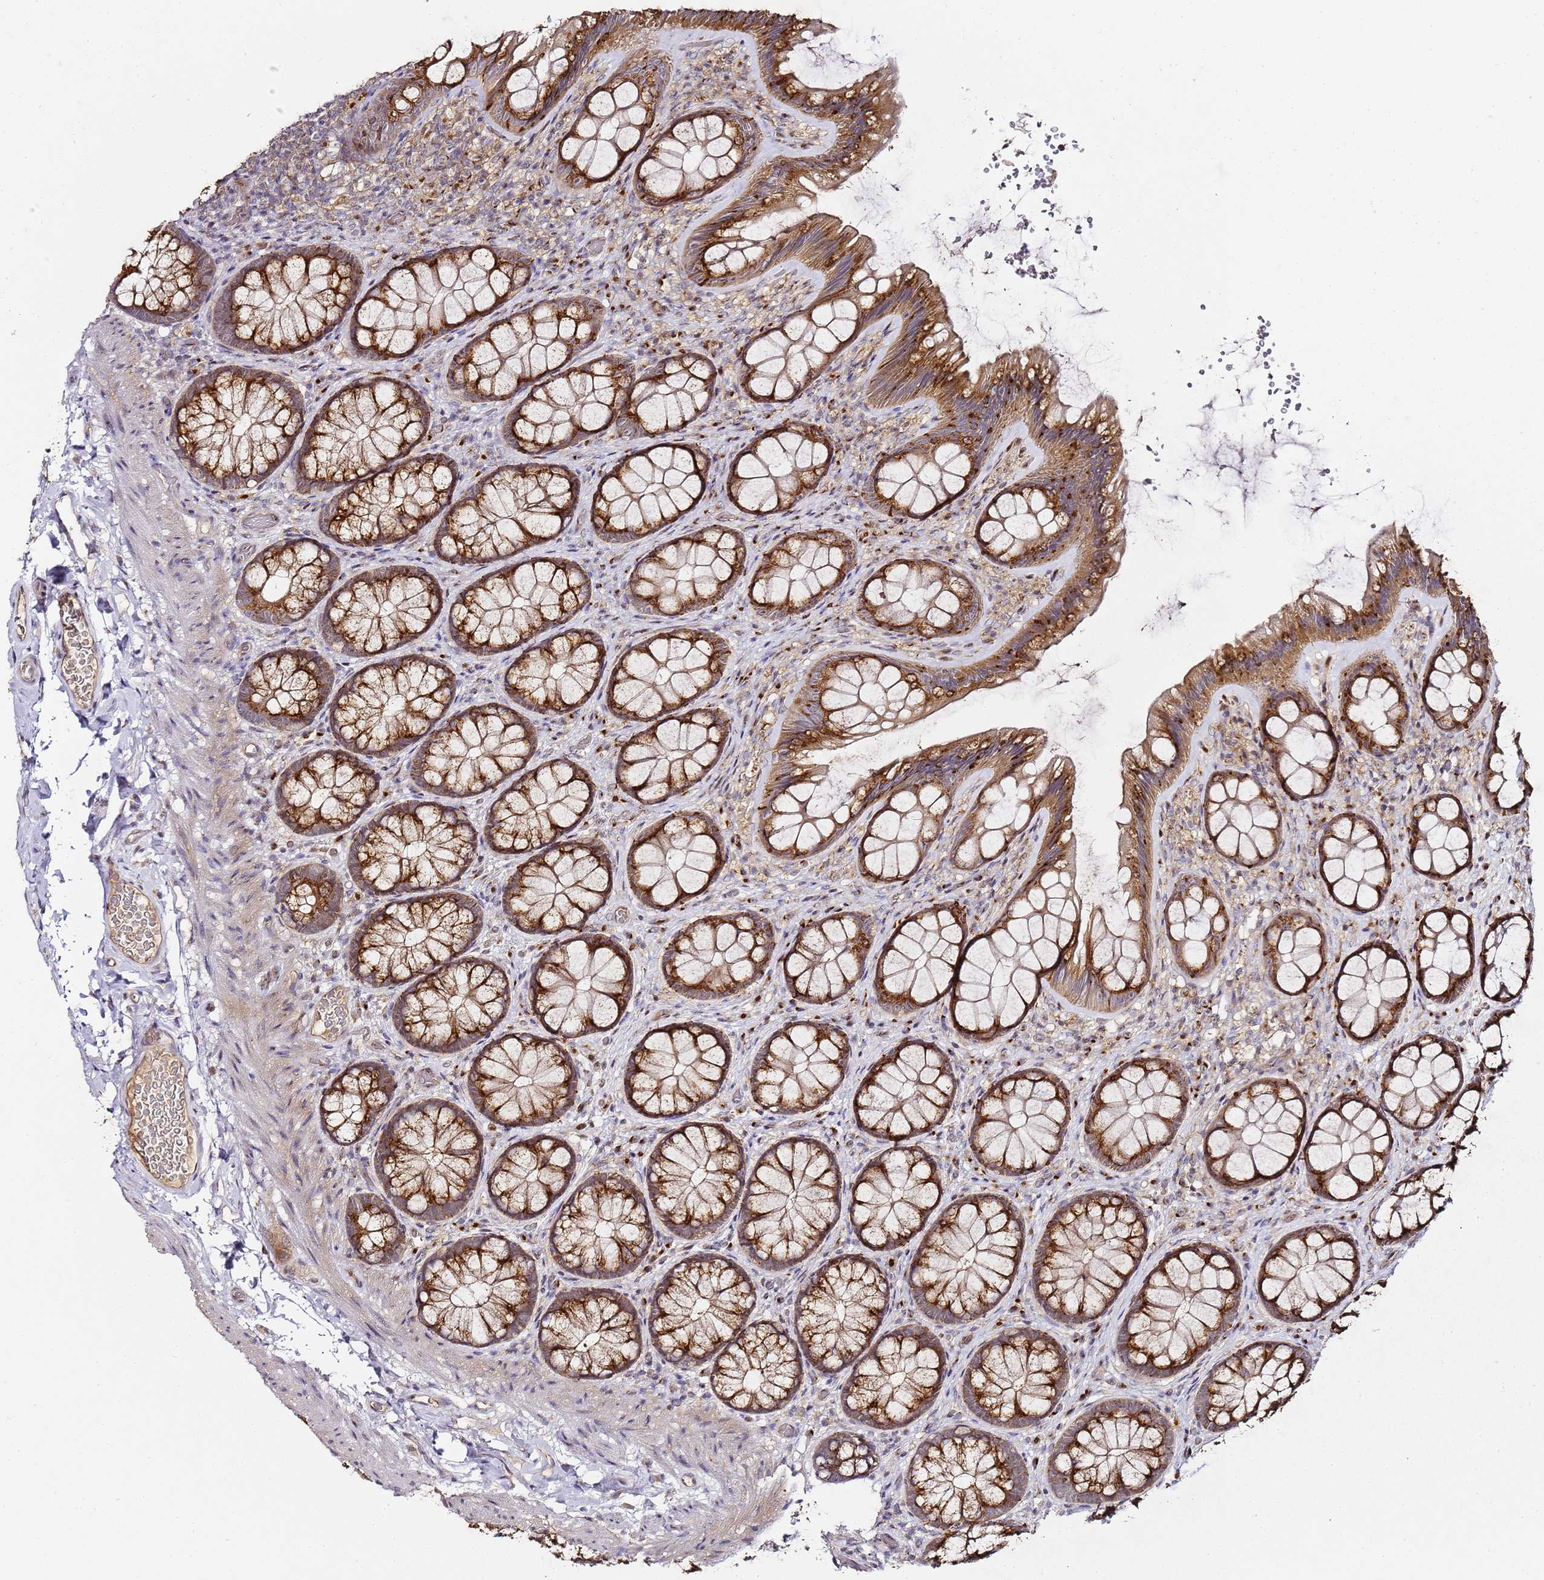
{"staining": {"intensity": "negative", "quantity": "none", "location": "none"}, "tissue": "colon", "cell_type": "Endothelial cells", "image_type": "normal", "snomed": [{"axis": "morphology", "description": "Normal tissue, NOS"}, {"axis": "topography", "description": "Colon"}], "caption": "Immunohistochemistry (IHC) of unremarkable human colon reveals no staining in endothelial cells.", "gene": "MRPL49", "patient": {"sex": "male", "age": 46}}